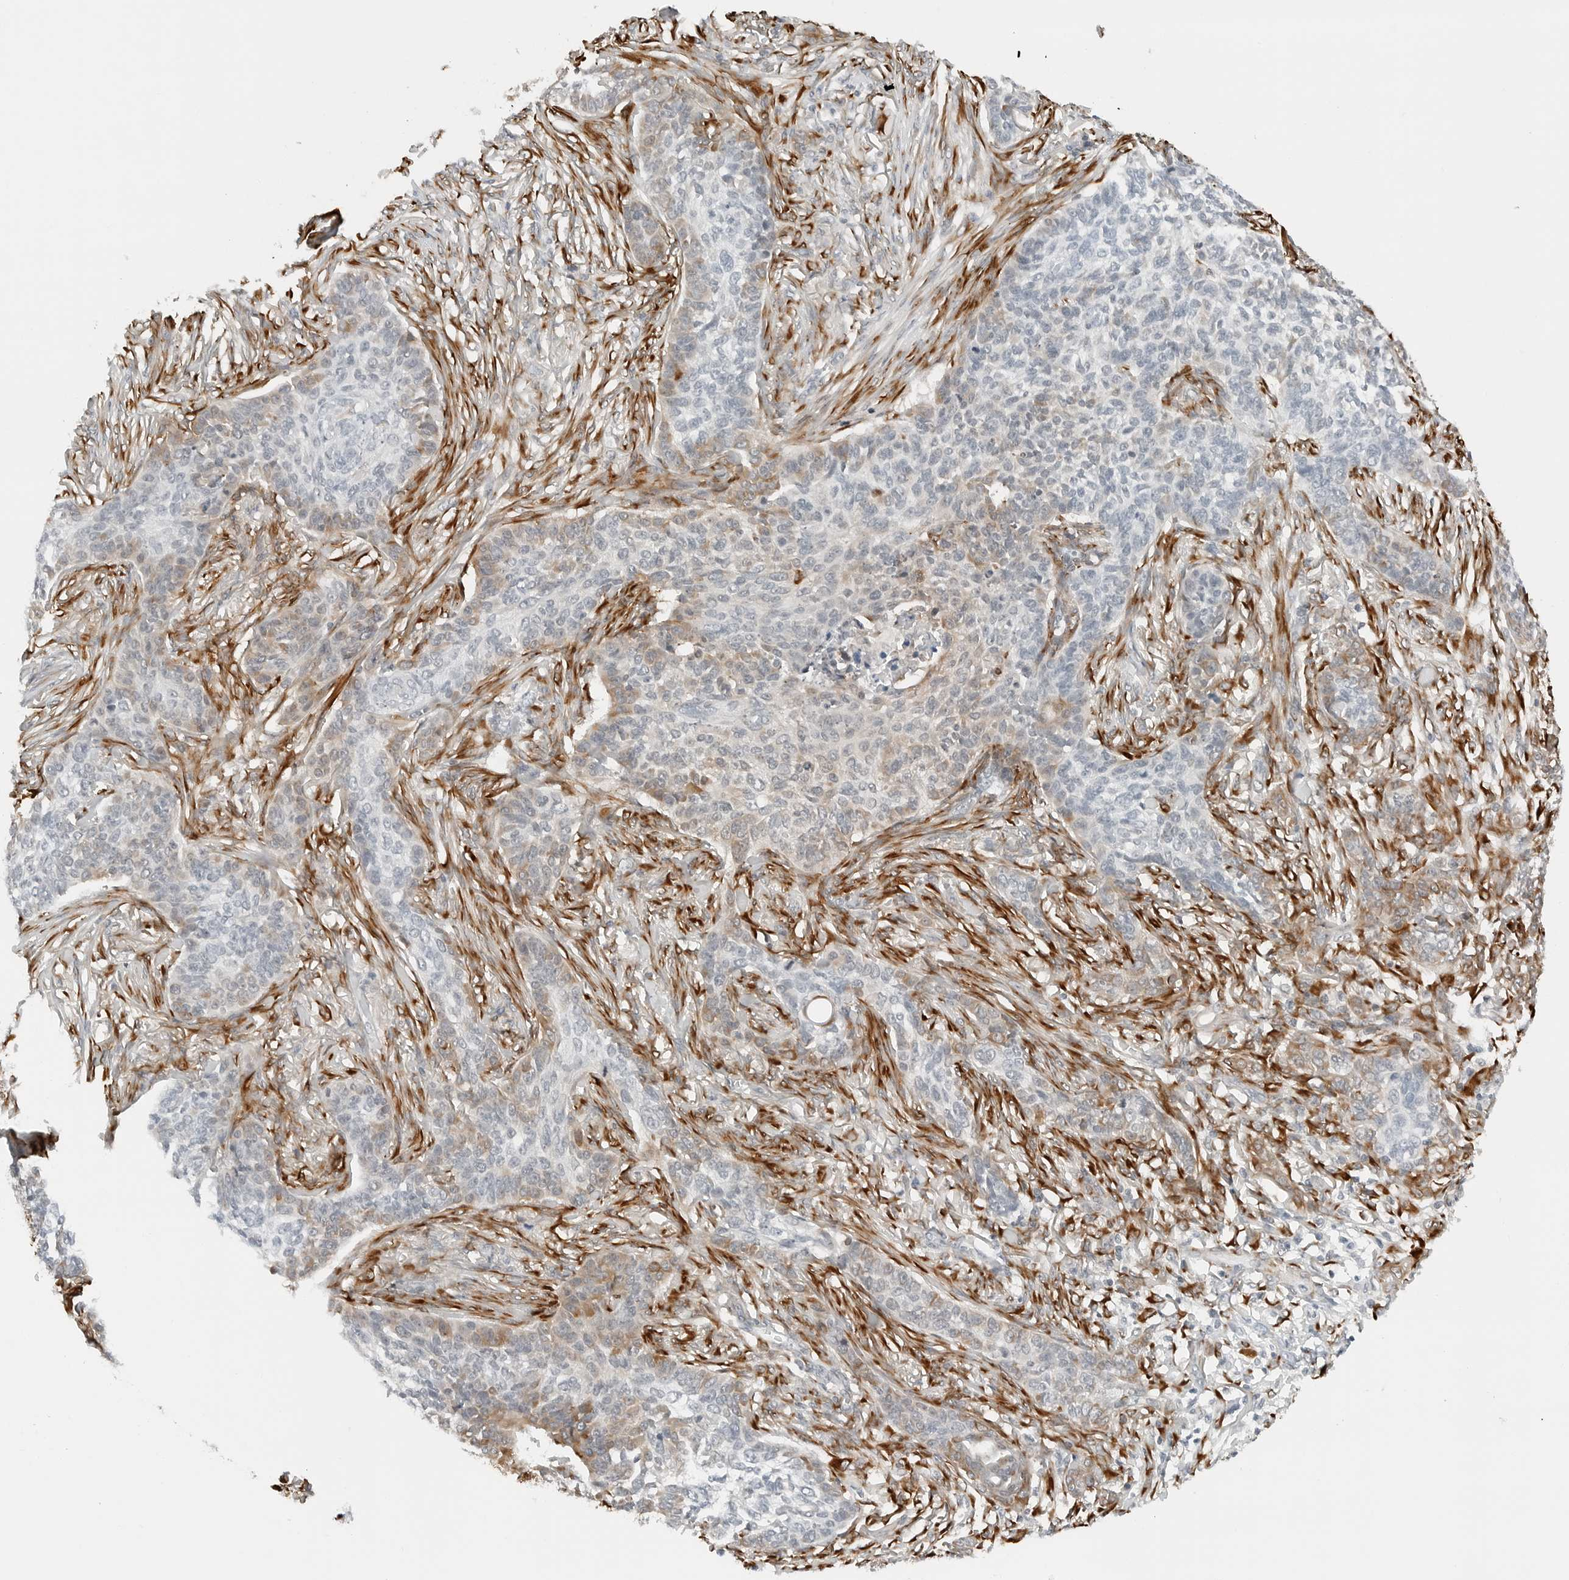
{"staining": {"intensity": "weak", "quantity": "25%-75%", "location": "cytoplasmic/membranous"}, "tissue": "skin cancer", "cell_type": "Tumor cells", "image_type": "cancer", "snomed": [{"axis": "morphology", "description": "Basal cell carcinoma"}, {"axis": "topography", "description": "Skin"}], "caption": "Weak cytoplasmic/membranous staining for a protein is seen in about 25%-75% of tumor cells of skin cancer using immunohistochemistry.", "gene": "P4HA2", "patient": {"sex": "male", "age": 85}}